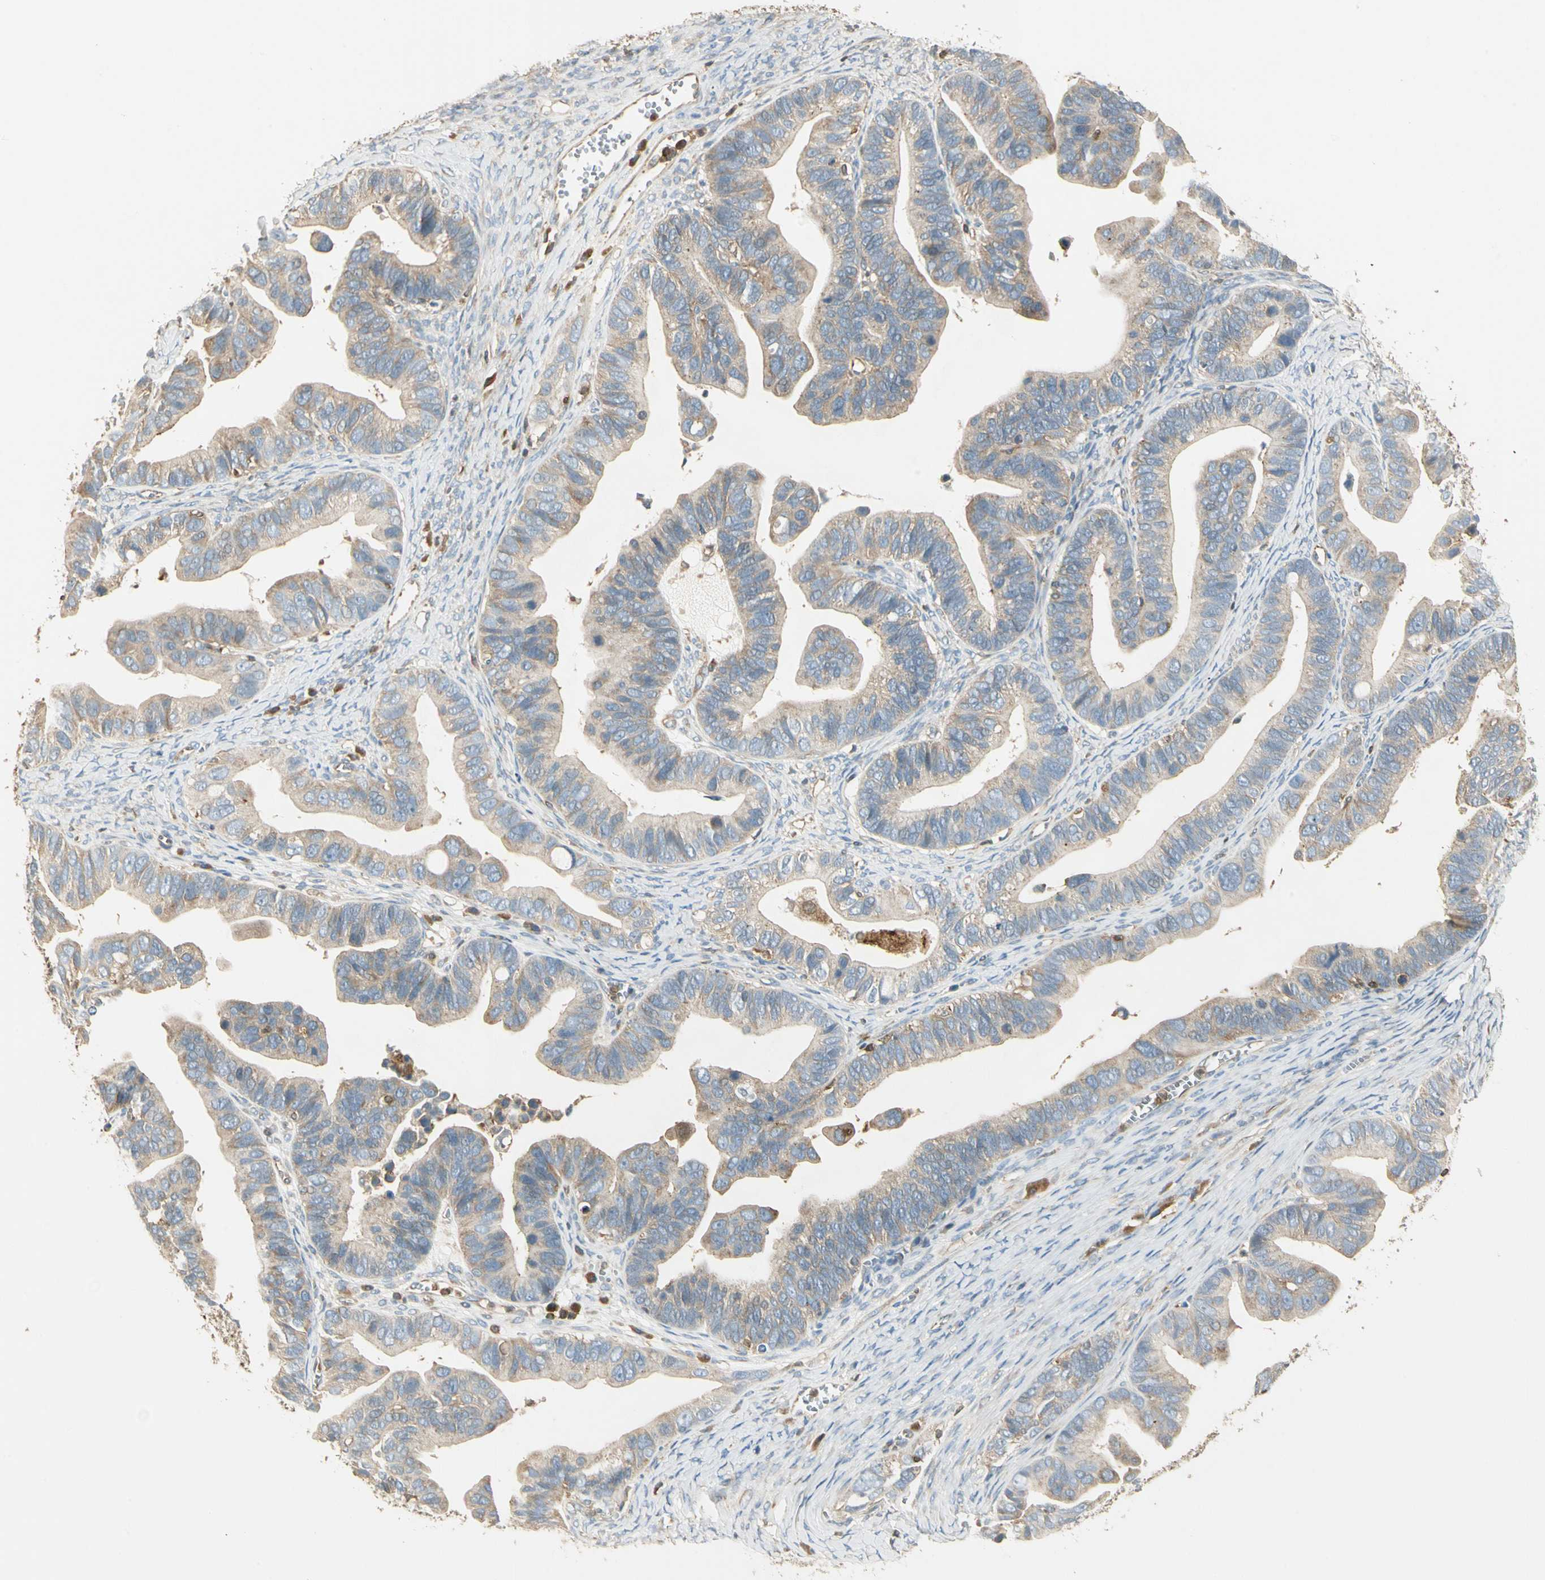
{"staining": {"intensity": "weak", "quantity": ">75%", "location": "cytoplasmic/membranous"}, "tissue": "ovarian cancer", "cell_type": "Tumor cells", "image_type": "cancer", "snomed": [{"axis": "morphology", "description": "Cystadenocarcinoma, serous, NOS"}, {"axis": "topography", "description": "Ovary"}], "caption": "Immunohistochemical staining of human ovarian serous cystadenocarcinoma exhibits low levels of weak cytoplasmic/membranous protein expression in about >75% of tumor cells. The staining was performed using DAB (3,3'-diaminobenzidine) to visualize the protein expression in brown, while the nuclei were stained in blue with hematoxylin (Magnification: 20x).", "gene": "CRLF3", "patient": {"sex": "female", "age": 56}}